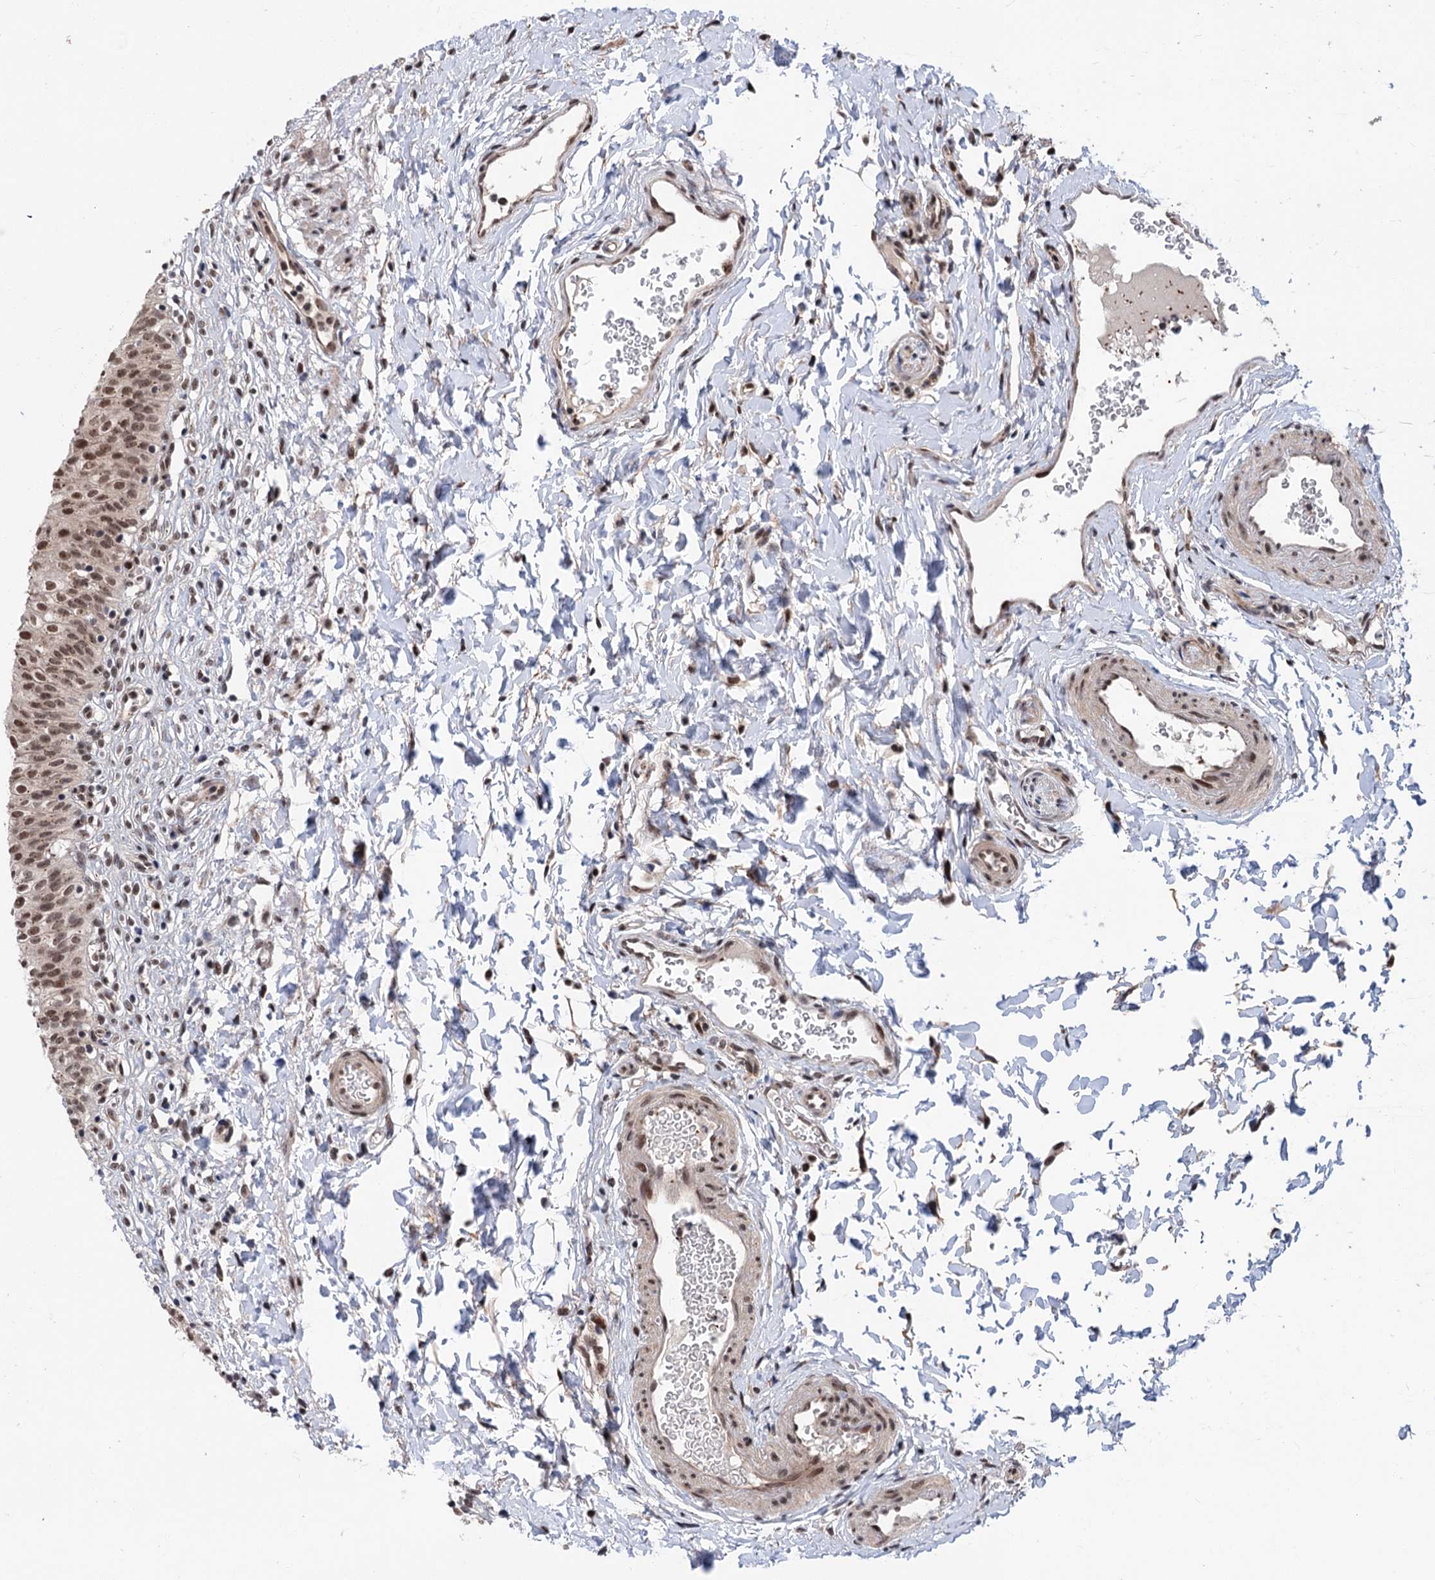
{"staining": {"intensity": "strong", "quantity": ">75%", "location": "nuclear"}, "tissue": "urinary bladder", "cell_type": "Urothelial cells", "image_type": "normal", "snomed": [{"axis": "morphology", "description": "Normal tissue, NOS"}, {"axis": "topography", "description": "Urinary bladder"}], "caption": "Strong nuclear expression for a protein is present in approximately >75% of urothelial cells of unremarkable urinary bladder using IHC.", "gene": "MAML1", "patient": {"sex": "male", "age": 55}}